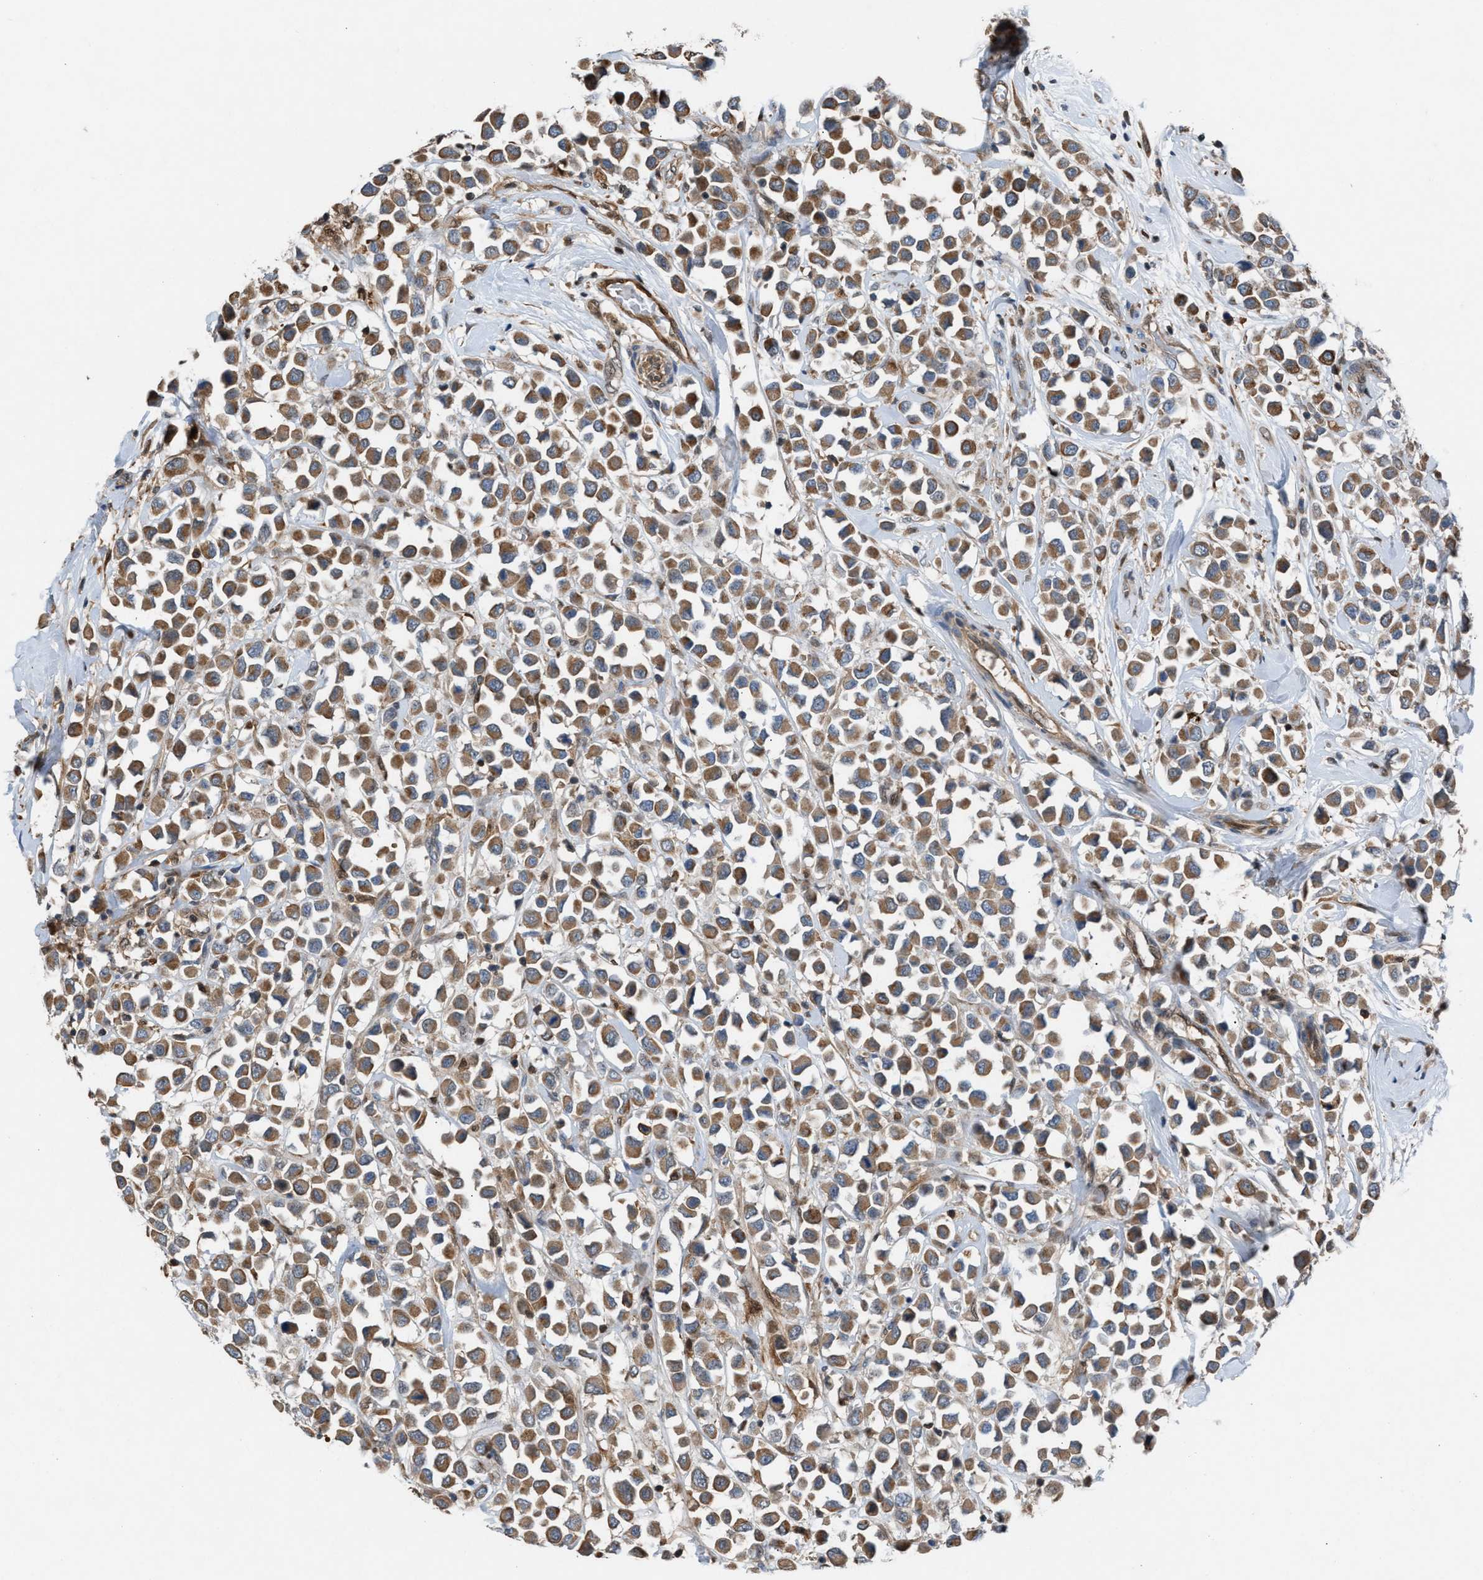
{"staining": {"intensity": "moderate", "quantity": ">75%", "location": "cytoplasmic/membranous"}, "tissue": "breast cancer", "cell_type": "Tumor cells", "image_type": "cancer", "snomed": [{"axis": "morphology", "description": "Duct carcinoma"}, {"axis": "topography", "description": "Breast"}], "caption": "Approximately >75% of tumor cells in breast infiltrating ductal carcinoma show moderate cytoplasmic/membranous protein staining as visualized by brown immunohistochemical staining.", "gene": "TPK1", "patient": {"sex": "female", "age": 61}}